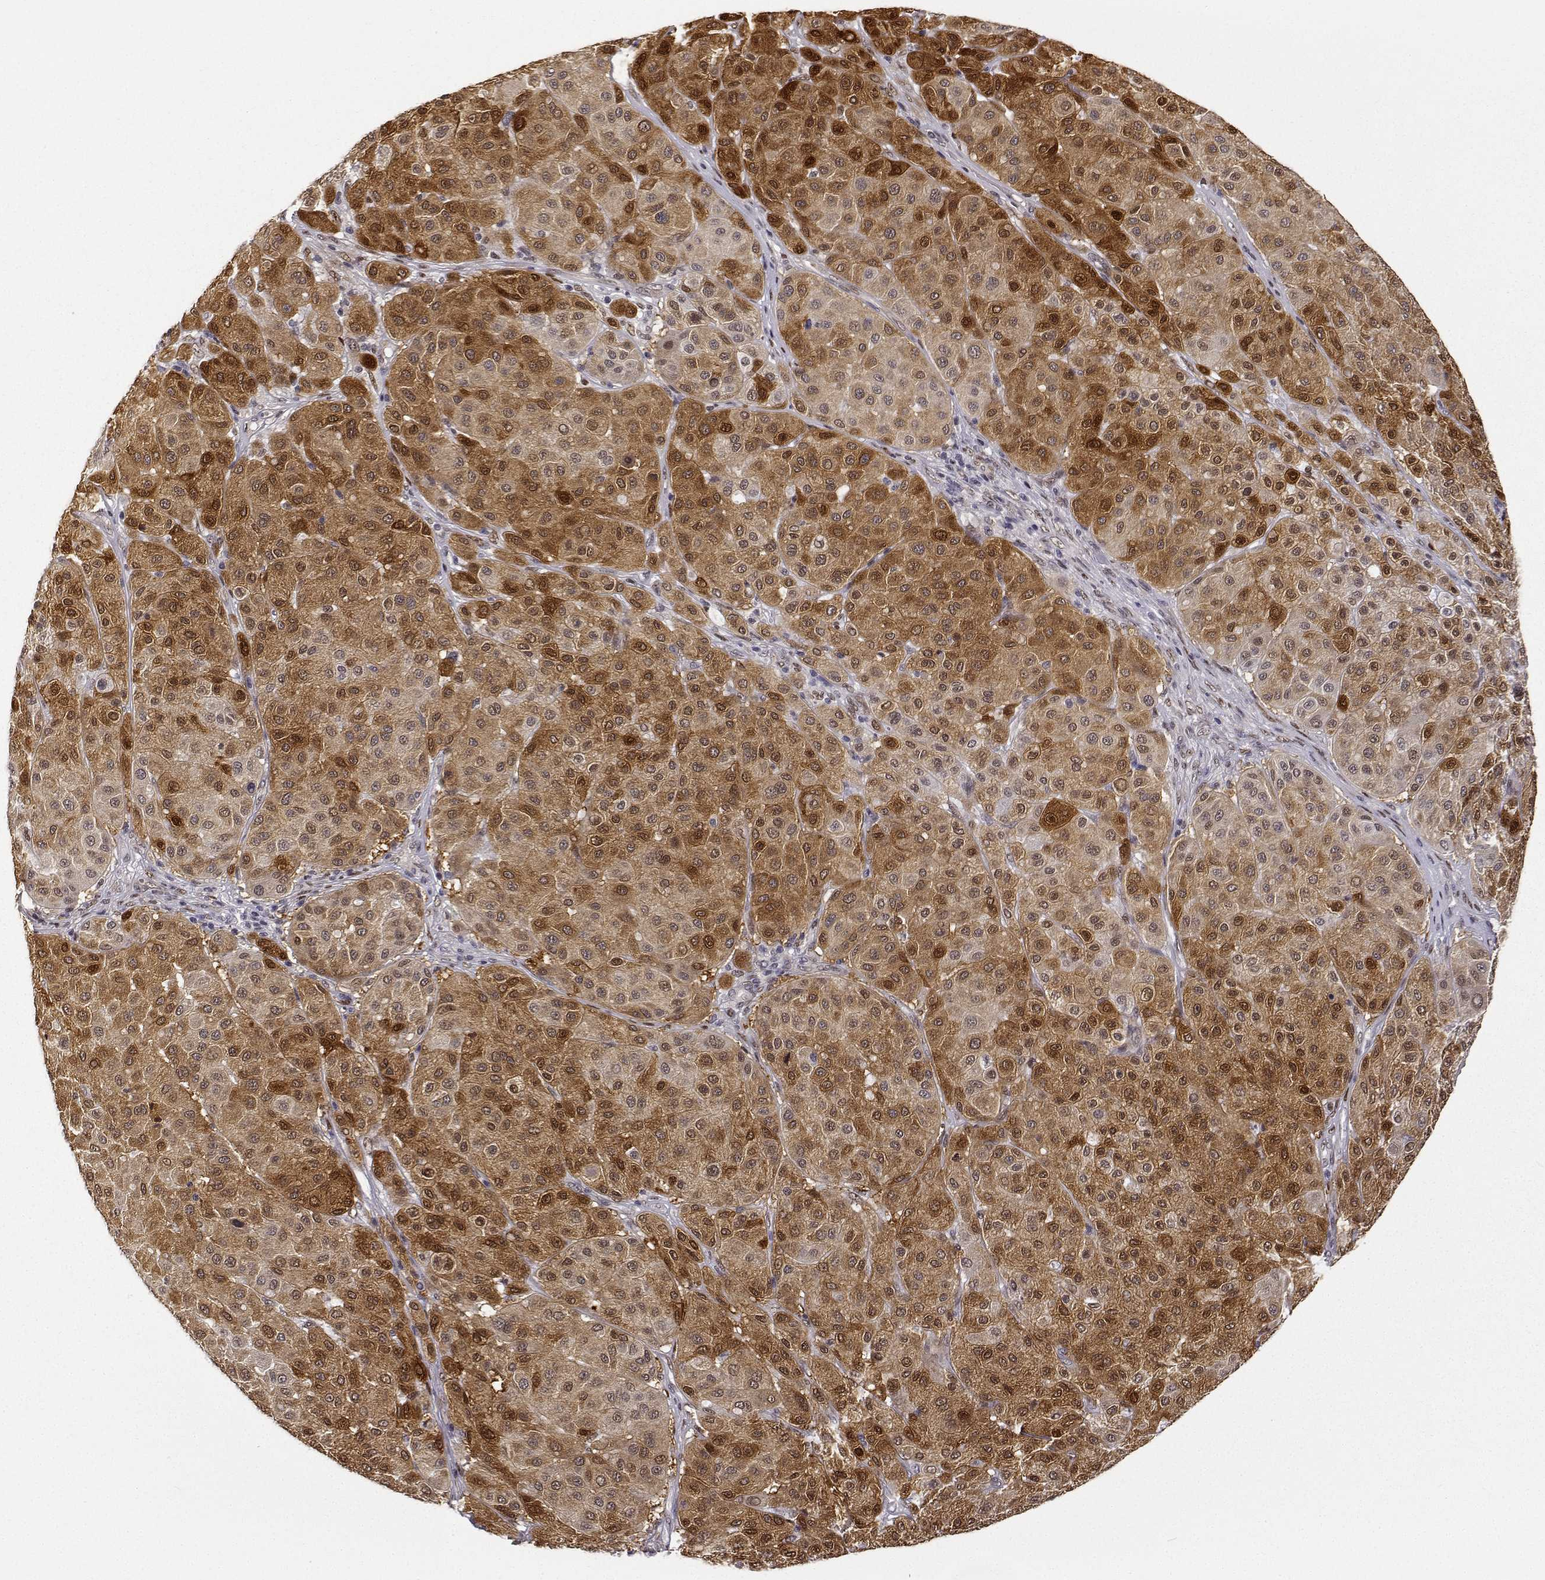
{"staining": {"intensity": "moderate", "quantity": ">75%", "location": "cytoplasmic/membranous,nuclear"}, "tissue": "melanoma", "cell_type": "Tumor cells", "image_type": "cancer", "snomed": [{"axis": "morphology", "description": "Malignant melanoma, Metastatic site"}, {"axis": "topography", "description": "Smooth muscle"}], "caption": "There is medium levels of moderate cytoplasmic/membranous and nuclear positivity in tumor cells of melanoma, as demonstrated by immunohistochemical staining (brown color).", "gene": "PHGDH", "patient": {"sex": "male", "age": 41}}